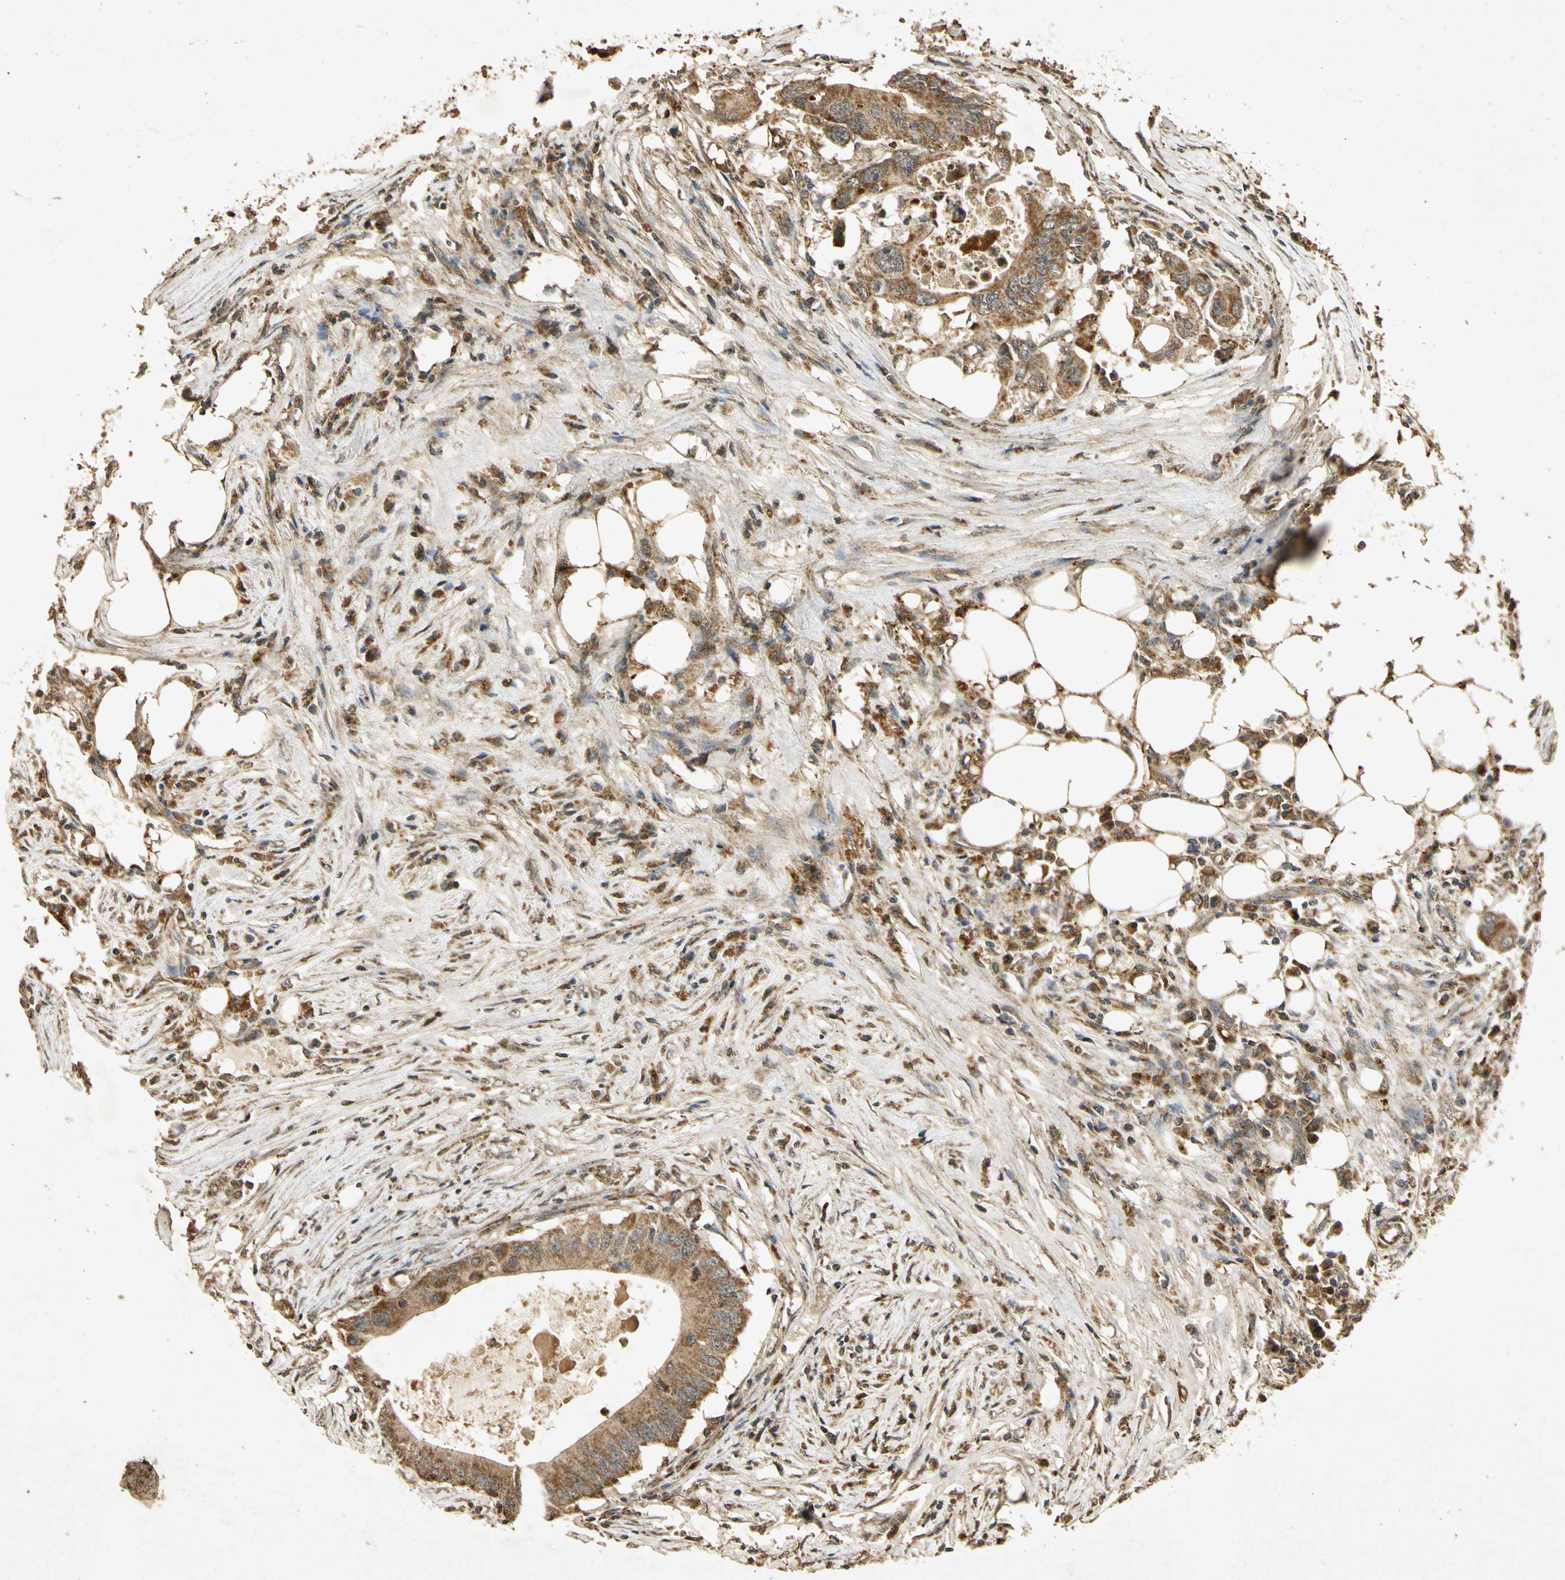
{"staining": {"intensity": "moderate", "quantity": "25%-75%", "location": "cytoplasmic/membranous"}, "tissue": "colorectal cancer", "cell_type": "Tumor cells", "image_type": "cancer", "snomed": [{"axis": "morphology", "description": "Adenocarcinoma, NOS"}, {"axis": "topography", "description": "Colon"}], "caption": "Colorectal adenocarcinoma stained with DAB immunohistochemistry shows medium levels of moderate cytoplasmic/membranous positivity in about 25%-75% of tumor cells.", "gene": "PRDX3", "patient": {"sex": "male", "age": 71}}